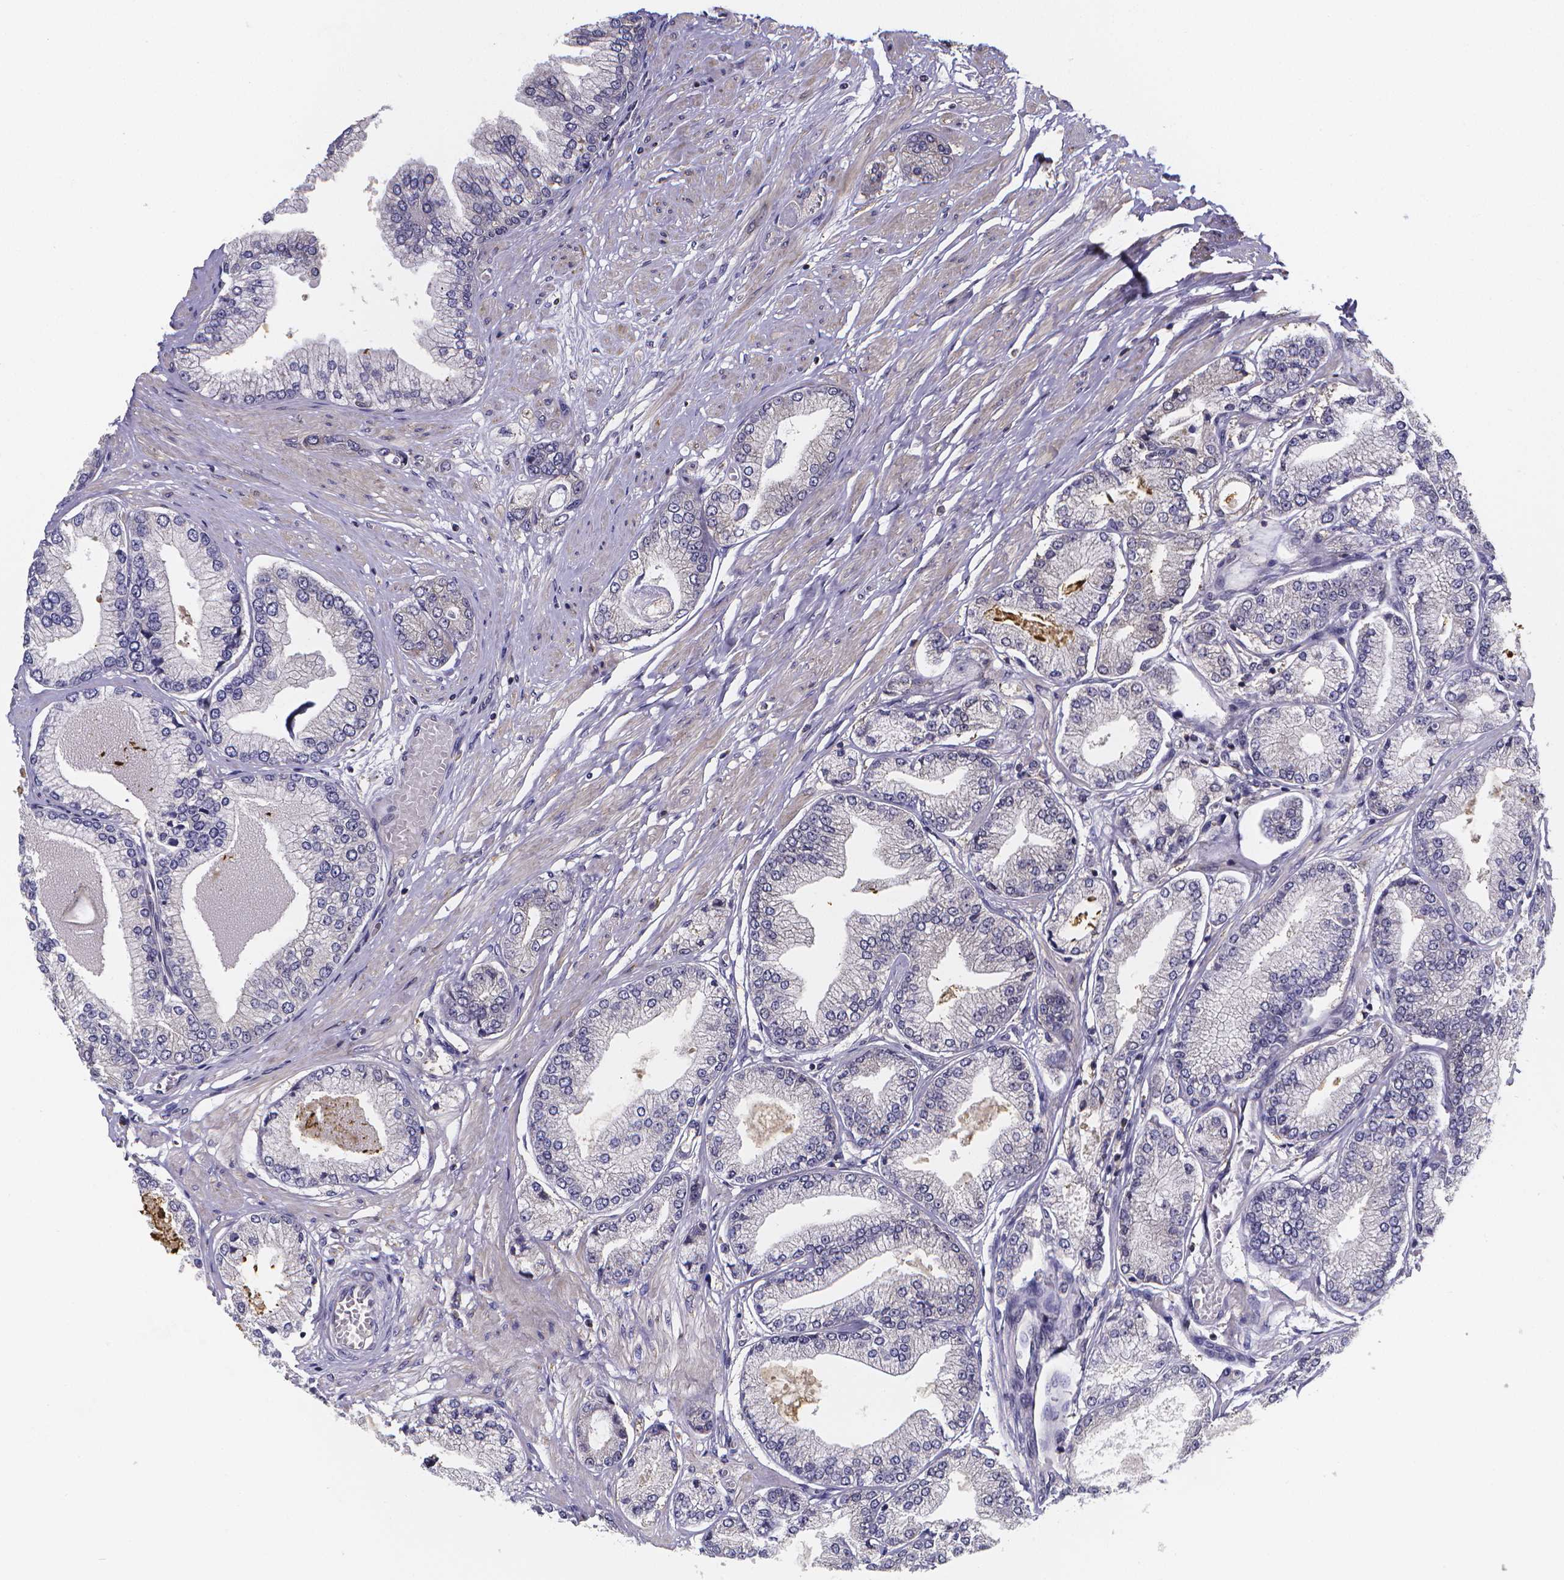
{"staining": {"intensity": "negative", "quantity": "none", "location": "none"}, "tissue": "prostate cancer", "cell_type": "Tumor cells", "image_type": "cancer", "snomed": [{"axis": "morphology", "description": "Adenocarcinoma, Low grade"}, {"axis": "topography", "description": "Prostate"}], "caption": "The image demonstrates no staining of tumor cells in prostate cancer (adenocarcinoma (low-grade)).", "gene": "PAH", "patient": {"sex": "male", "age": 55}}